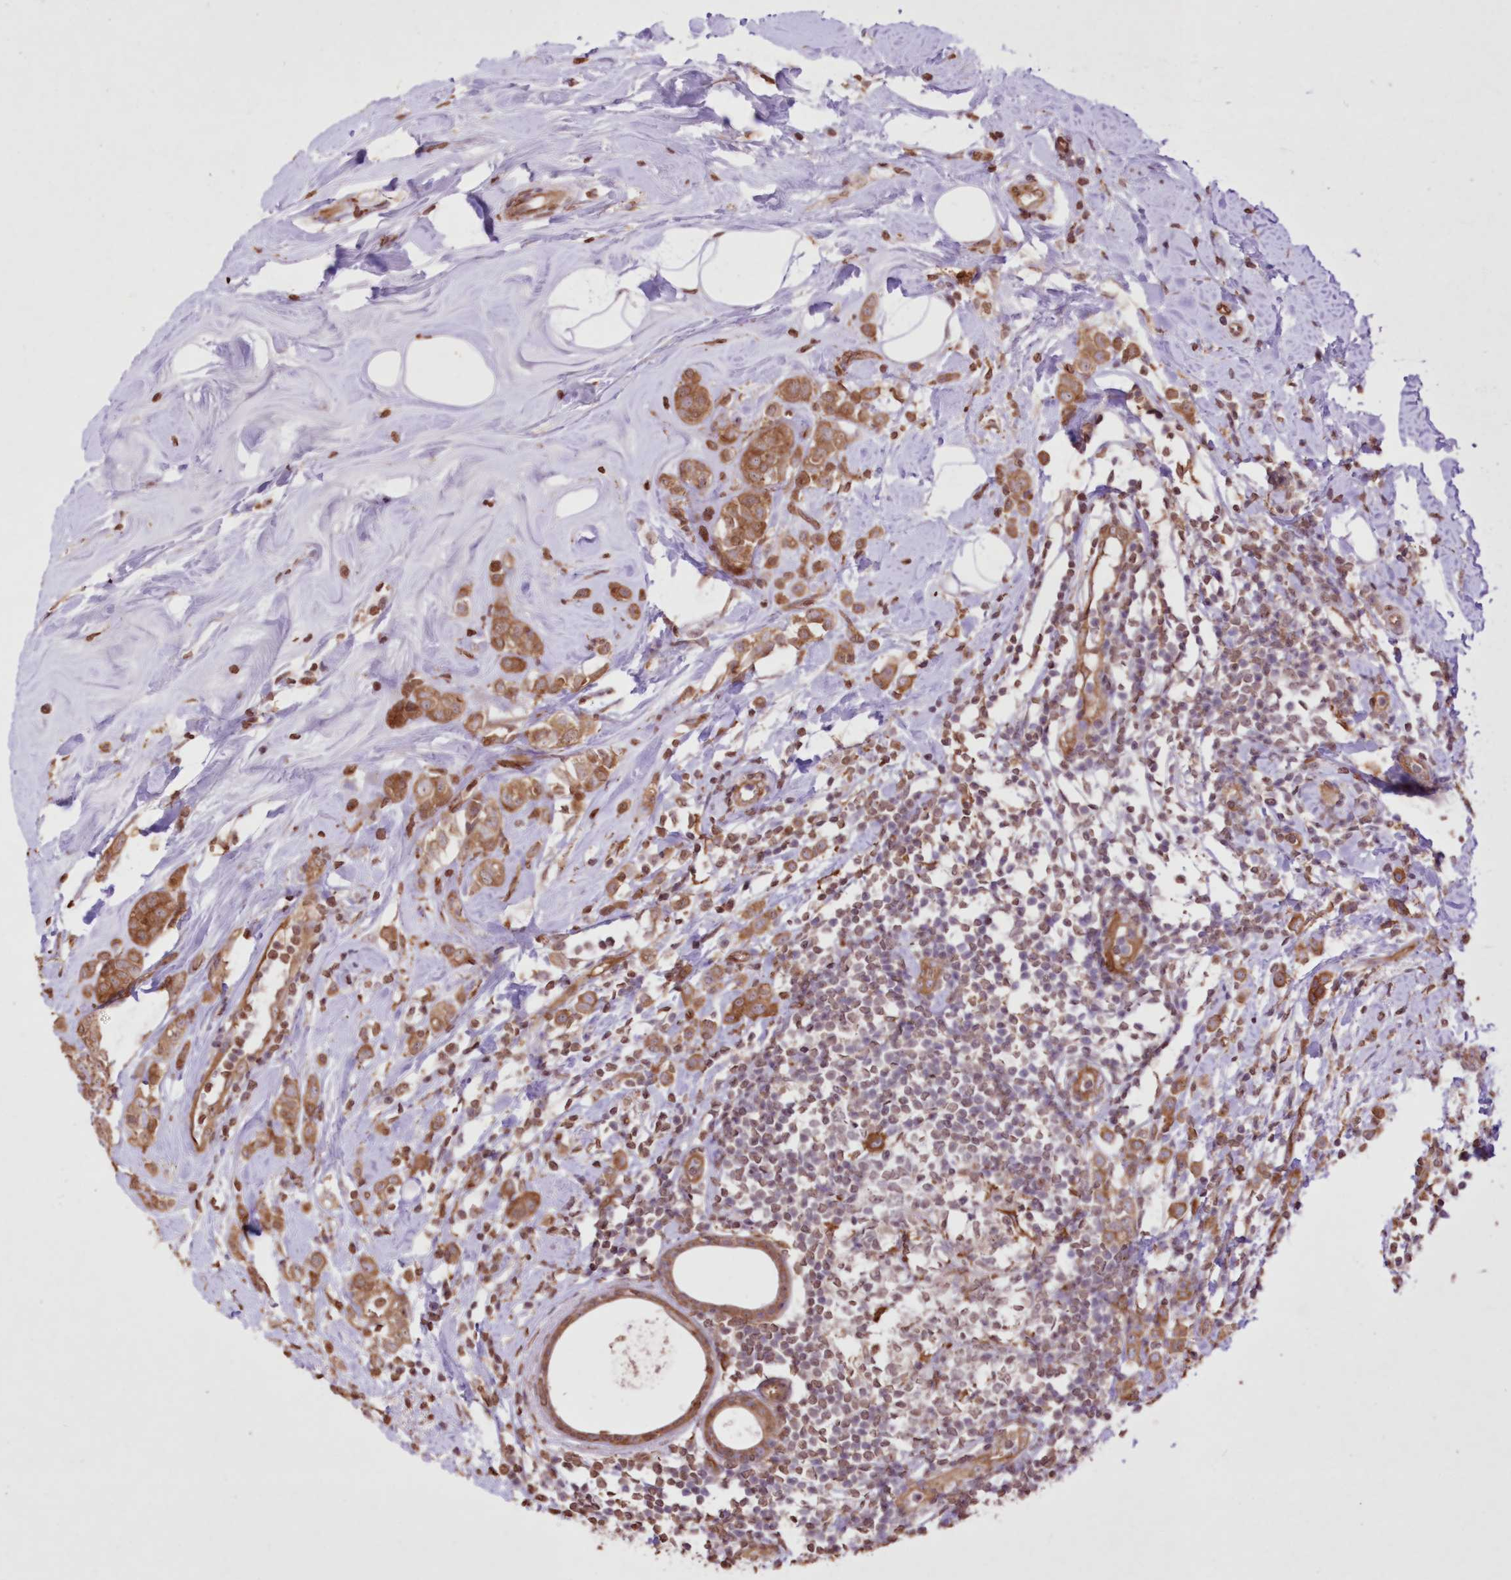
{"staining": {"intensity": "moderate", "quantity": ">75%", "location": "cytoplasmic/membranous"}, "tissue": "breast cancer", "cell_type": "Tumor cells", "image_type": "cancer", "snomed": [{"axis": "morphology", "description": "Lobular carcinoma"}, {"axis": "topography", "description": "Breast"}], "caption": "Breast lobular carcinoma was stained to show a protein in brown. There is medium levels of moderate cytoplasmic/membranous positivity in approximately >75% of tumor cells.", "gene": "FCHO2", "patient": {"sex": "female", "age": 47}}